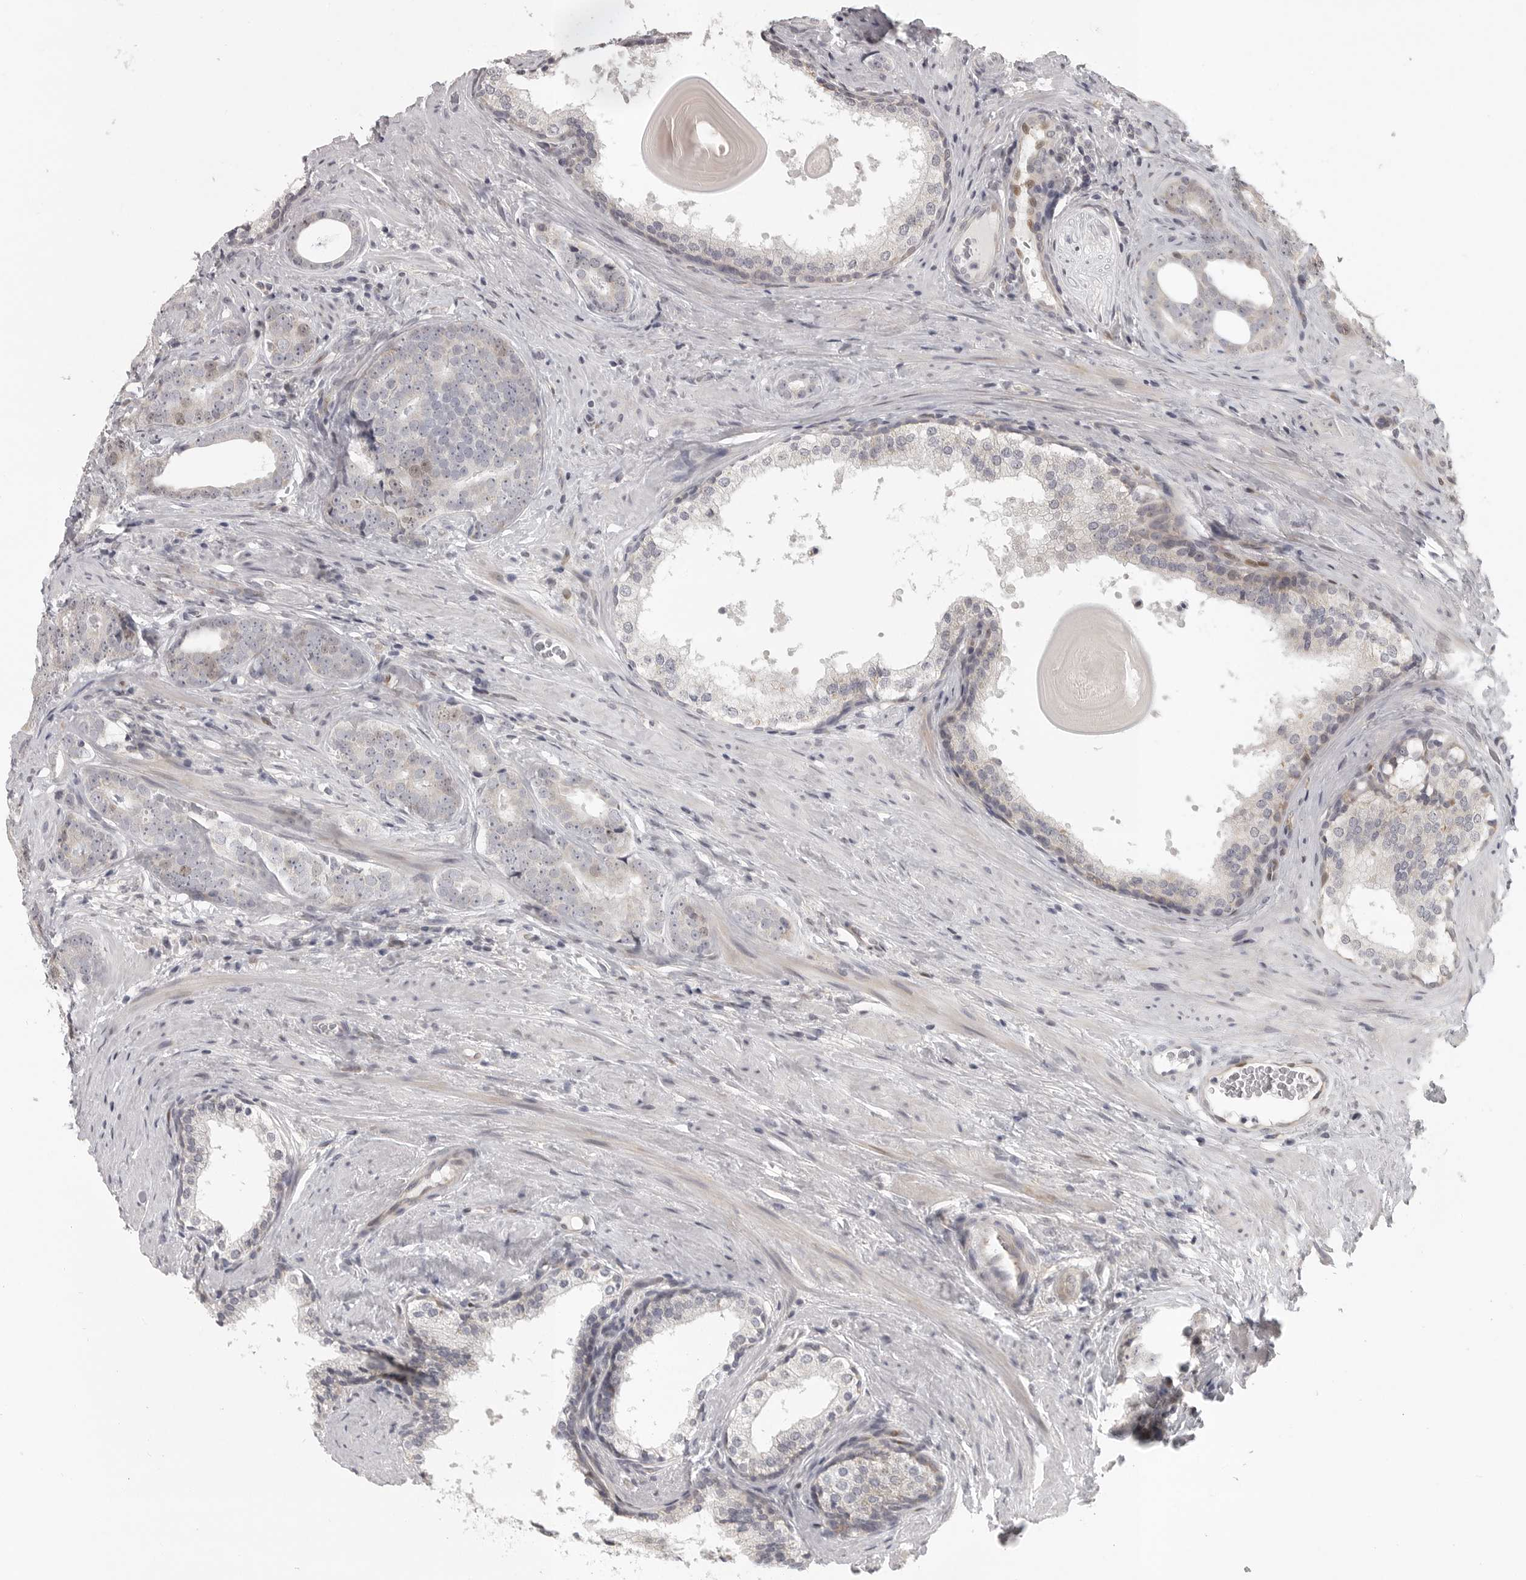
{"staining": {"intensity": "weak", "quantity": "<25%", "location": "cytoplasmic/membranous,nuclear"}, "tissue": "prostate cancer", "cell_type": "Tumor cells", "image_type": "cancer", "snomed": [{"axis": "morphology", "description": "Adenocarcinoma, High grade"}, {"axis": "topography", "description": "Prostate"}], "caption": "This is an immunohistochemistry image of high-grade adenocarcinoma (prostate). There is no expression in tumor cells.", "gene": "POLE2", "patient": {"sex": "male", "age": 56}}